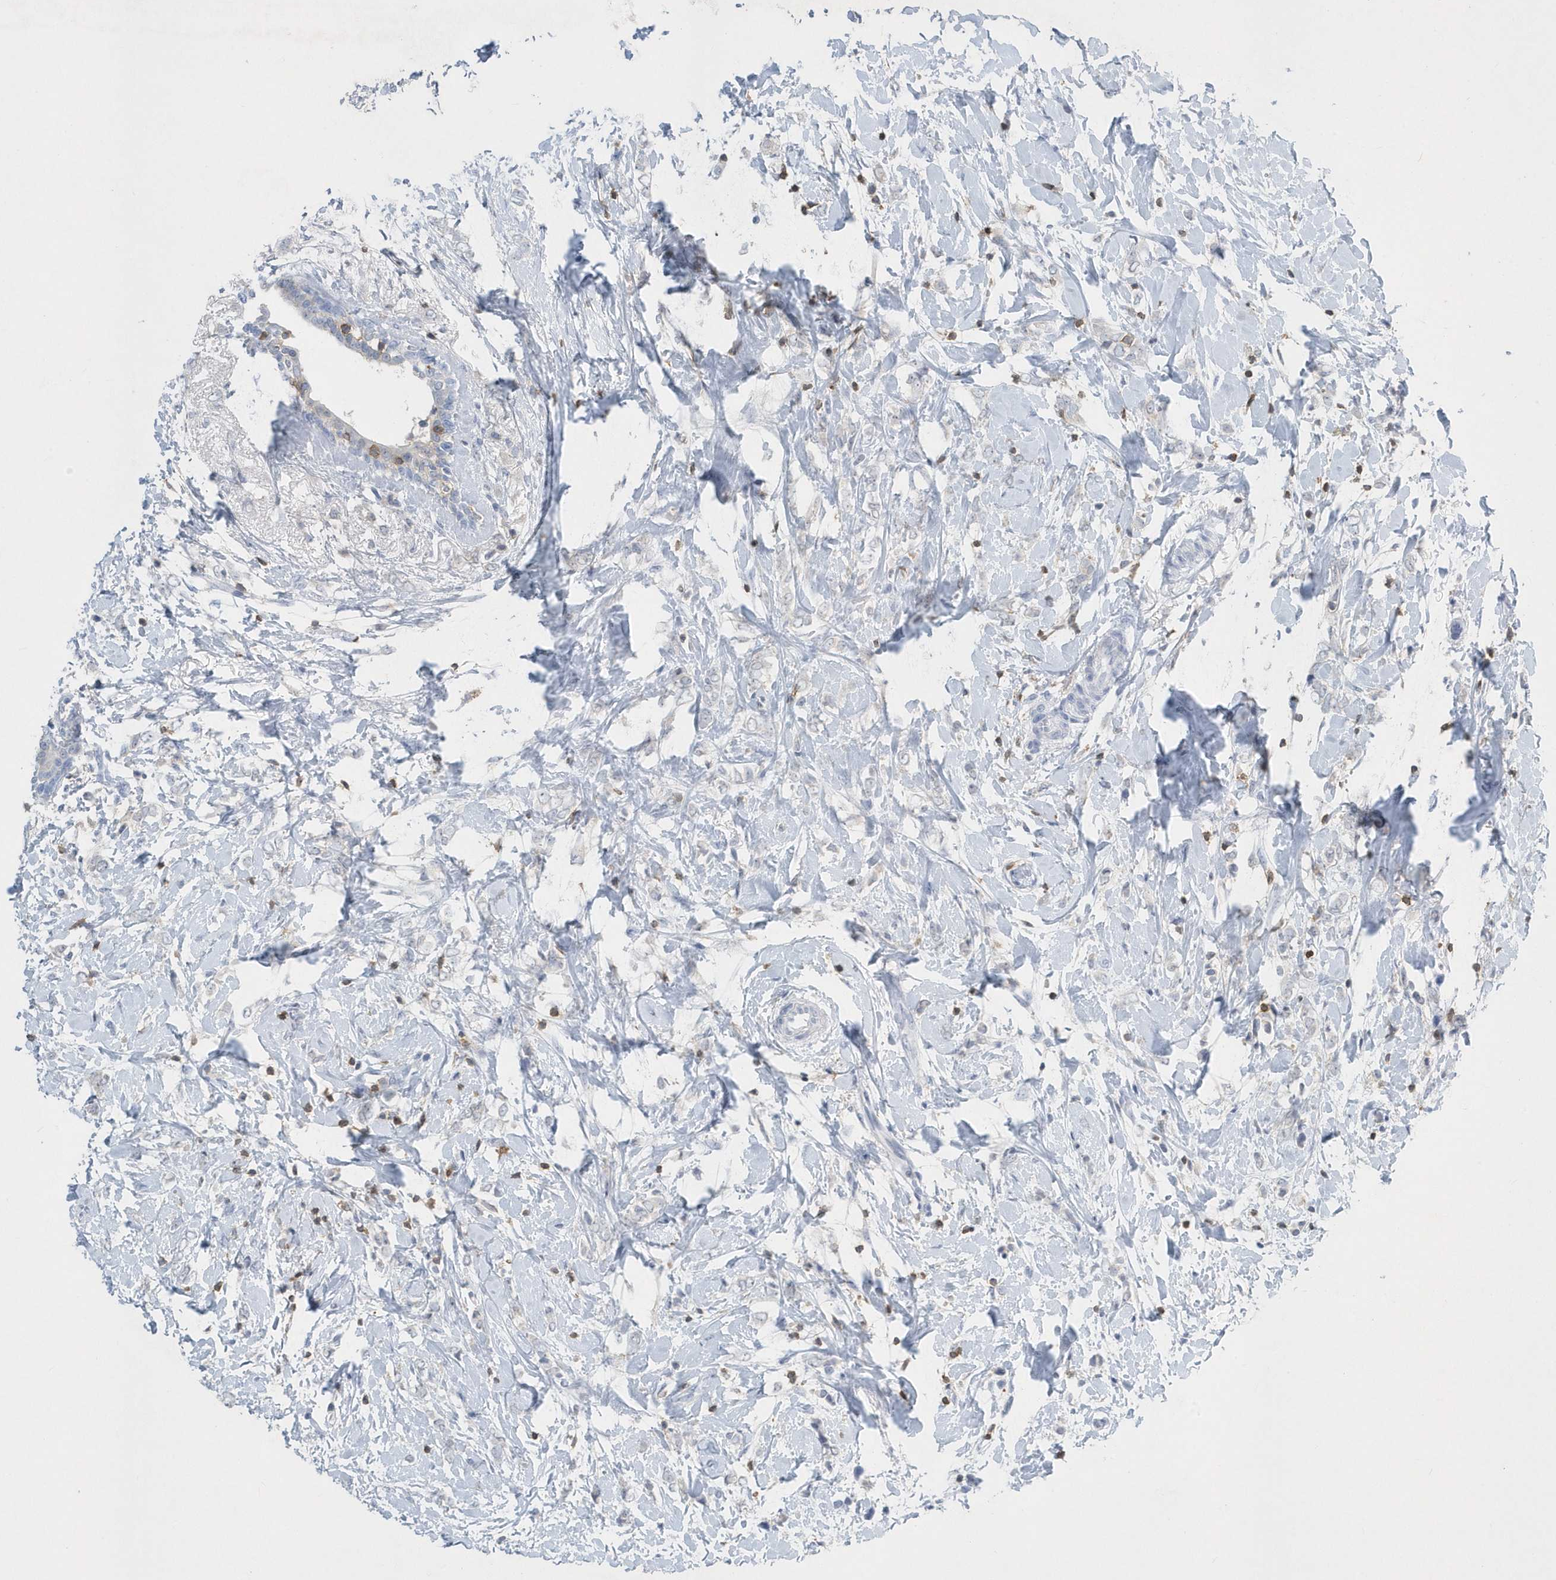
{"staining": {"intensity": "negative", "quantity": "none", "location": "none"}, "tissue": "breast cancer", "cell_type": "Tumor cells", "image_type": "cancer", "snomed": [{"axis": "morphology", "description": "Normal tissue, NOS"}, {"axis": "morphology", "description": "Lobular carcinoma"}, {"axis": "topography", "description": "Breast"}], "caption": "Protein analysis of lobular carcinoma (breast) displays no significant staining in tumor cells.", "gene": "PSD4", "patient": {"sex": "female", "age": 47}}